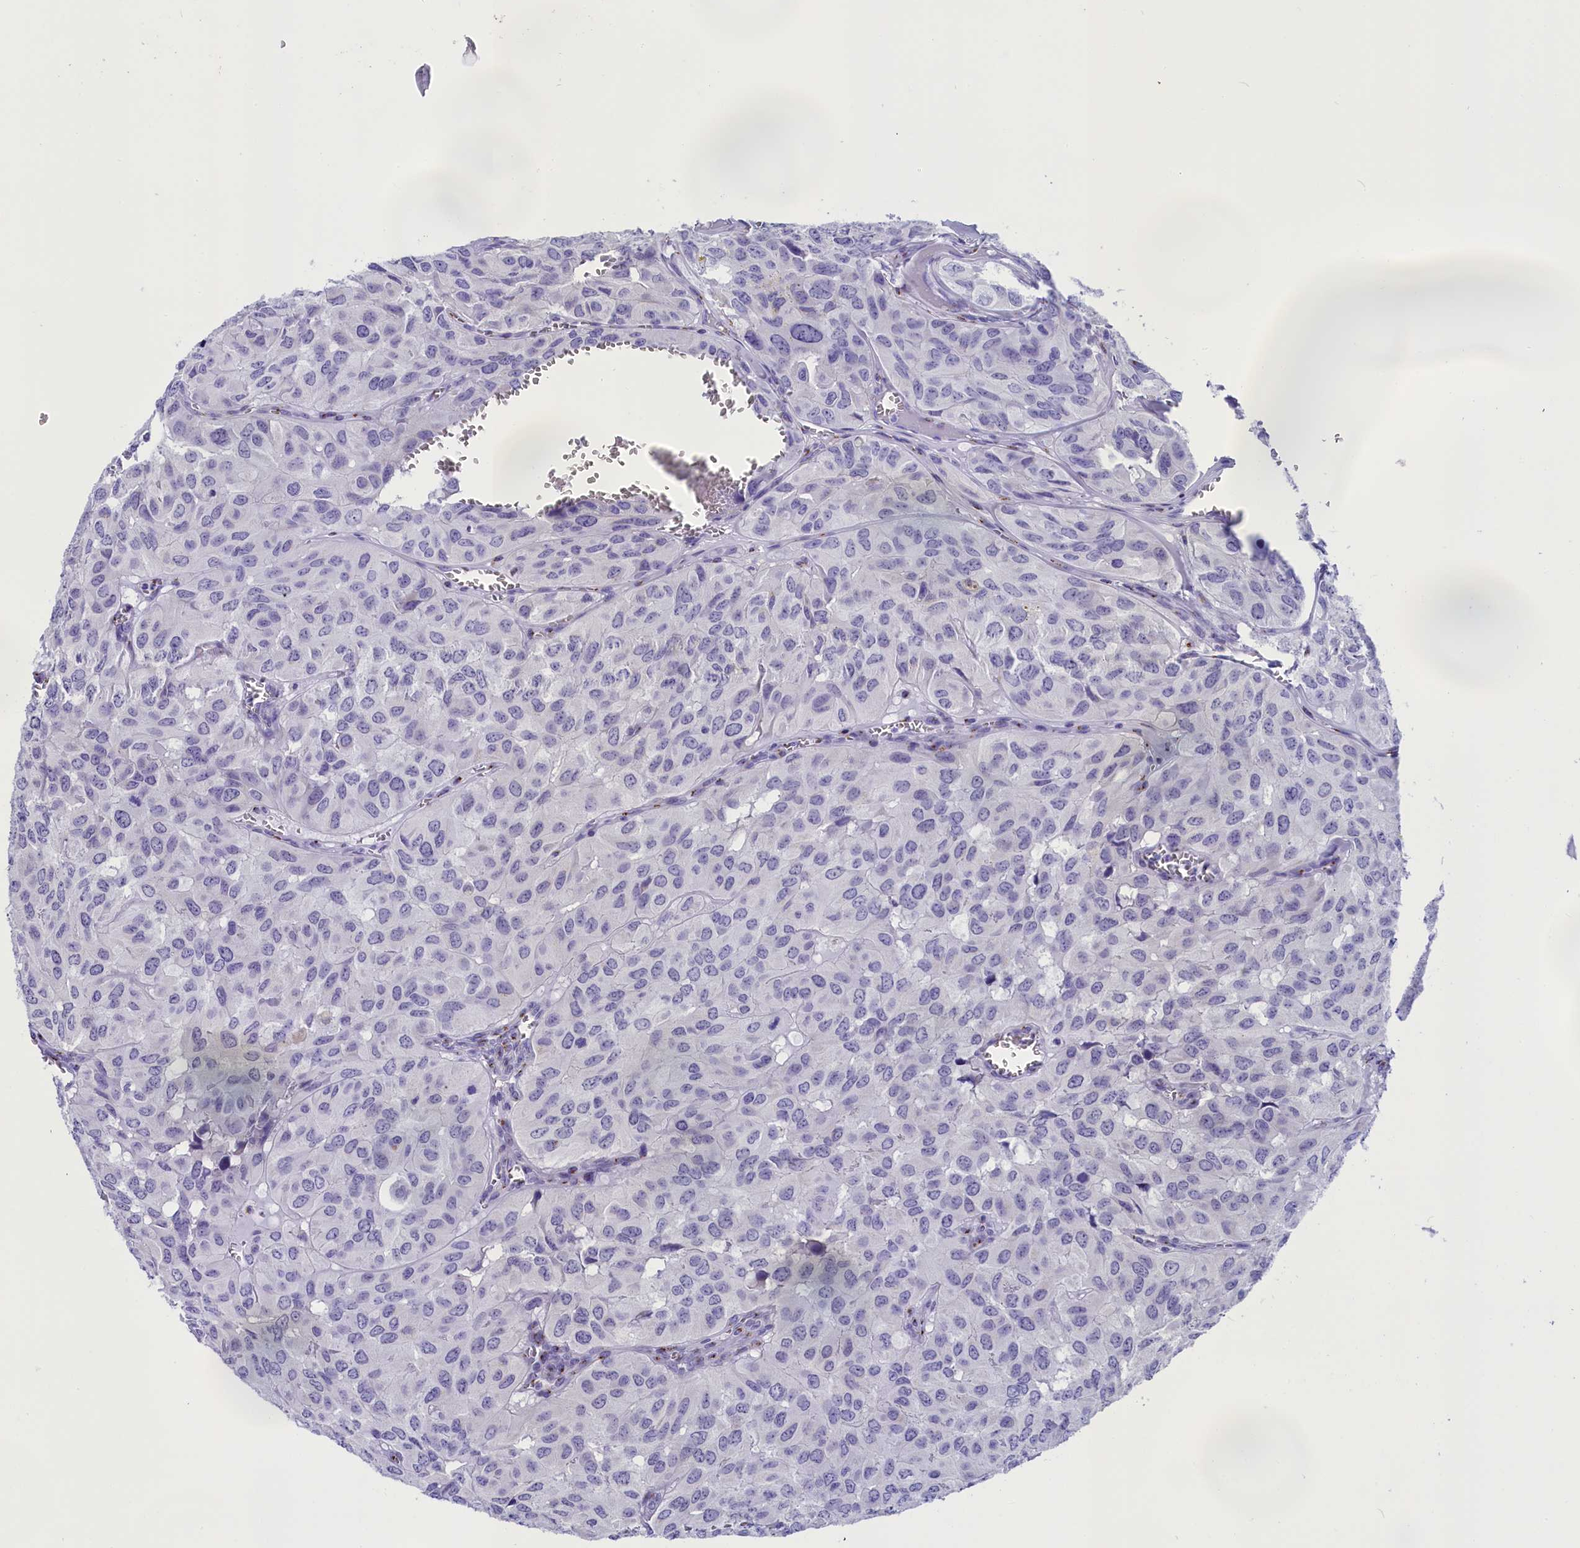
{"staining": {"intensity": "negative", "quantity": "none", "location": "none"}, "tissue": "head and neck cancer", "cell_type": "Tumor cells", "image_type": "cancer", "snomed": [{"axis": "morphology", "description": "Adenocarcinoma, NOS"}, {"axis": "topography", "description": "Salivary gland, NOS"}, {"axis": "topography", "description": "Head-Neck"}], "caption": "Head and neck cancer was stained to show a protein in brown. There is no significant staining in tumor cells. Brightfield microscopy of immunohistochemistry (IHC) stained with DAB (brown) and hematoxylin (blue), captured at high magnification.", "gene": "AP3B2", "patient": {"sex": "female", "age": 76}}